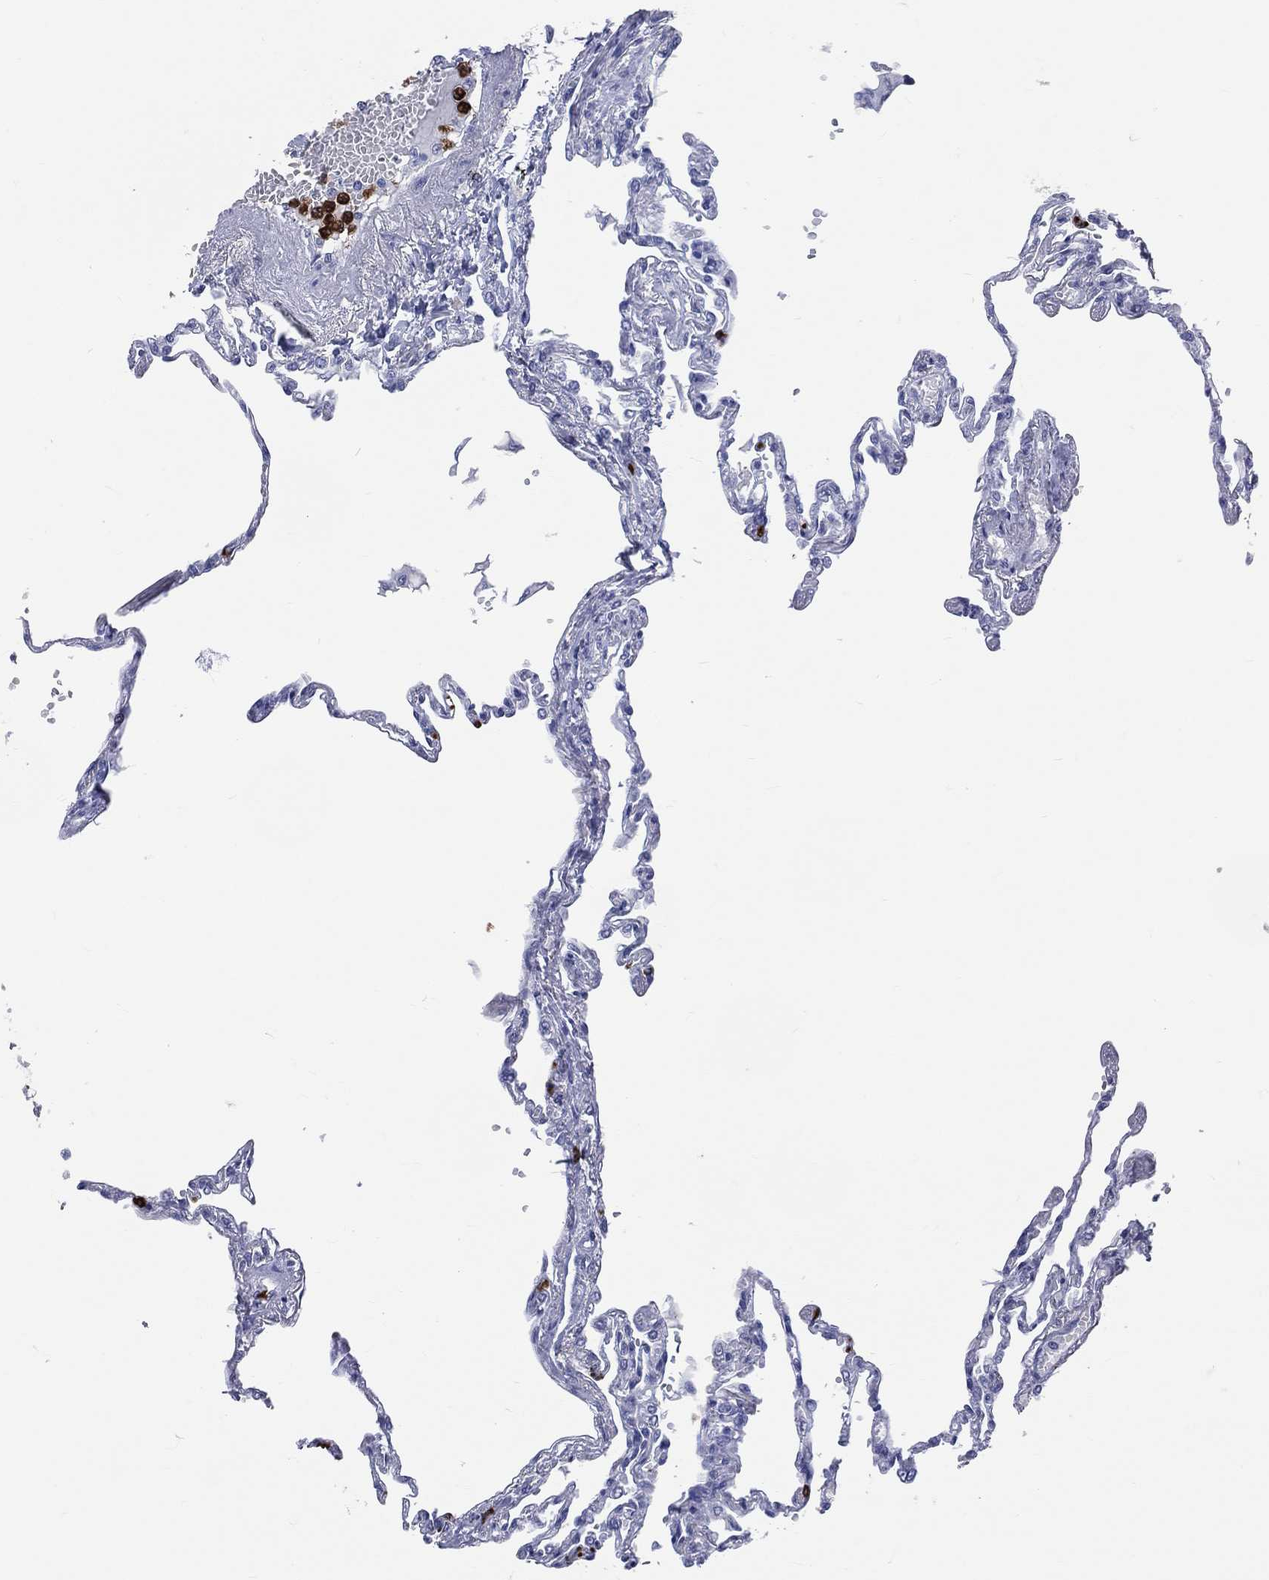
{"staining": {"intensity": "negative", "quantity": "none", "location": "none"}, "tissue": "lung", "cell_type": "Alveolar cells", "image_type": "normal", "snomed": [{"axis": "morphology", "description": "Normal tissue, NOS"}, {"axis": "topography", "description": "Lung"}], "caption": "Alveolar cells show no significant protein positivity in benign lung.", "gene": "PGLYRP1", "patient": {"sex": "male", "age": 78}}